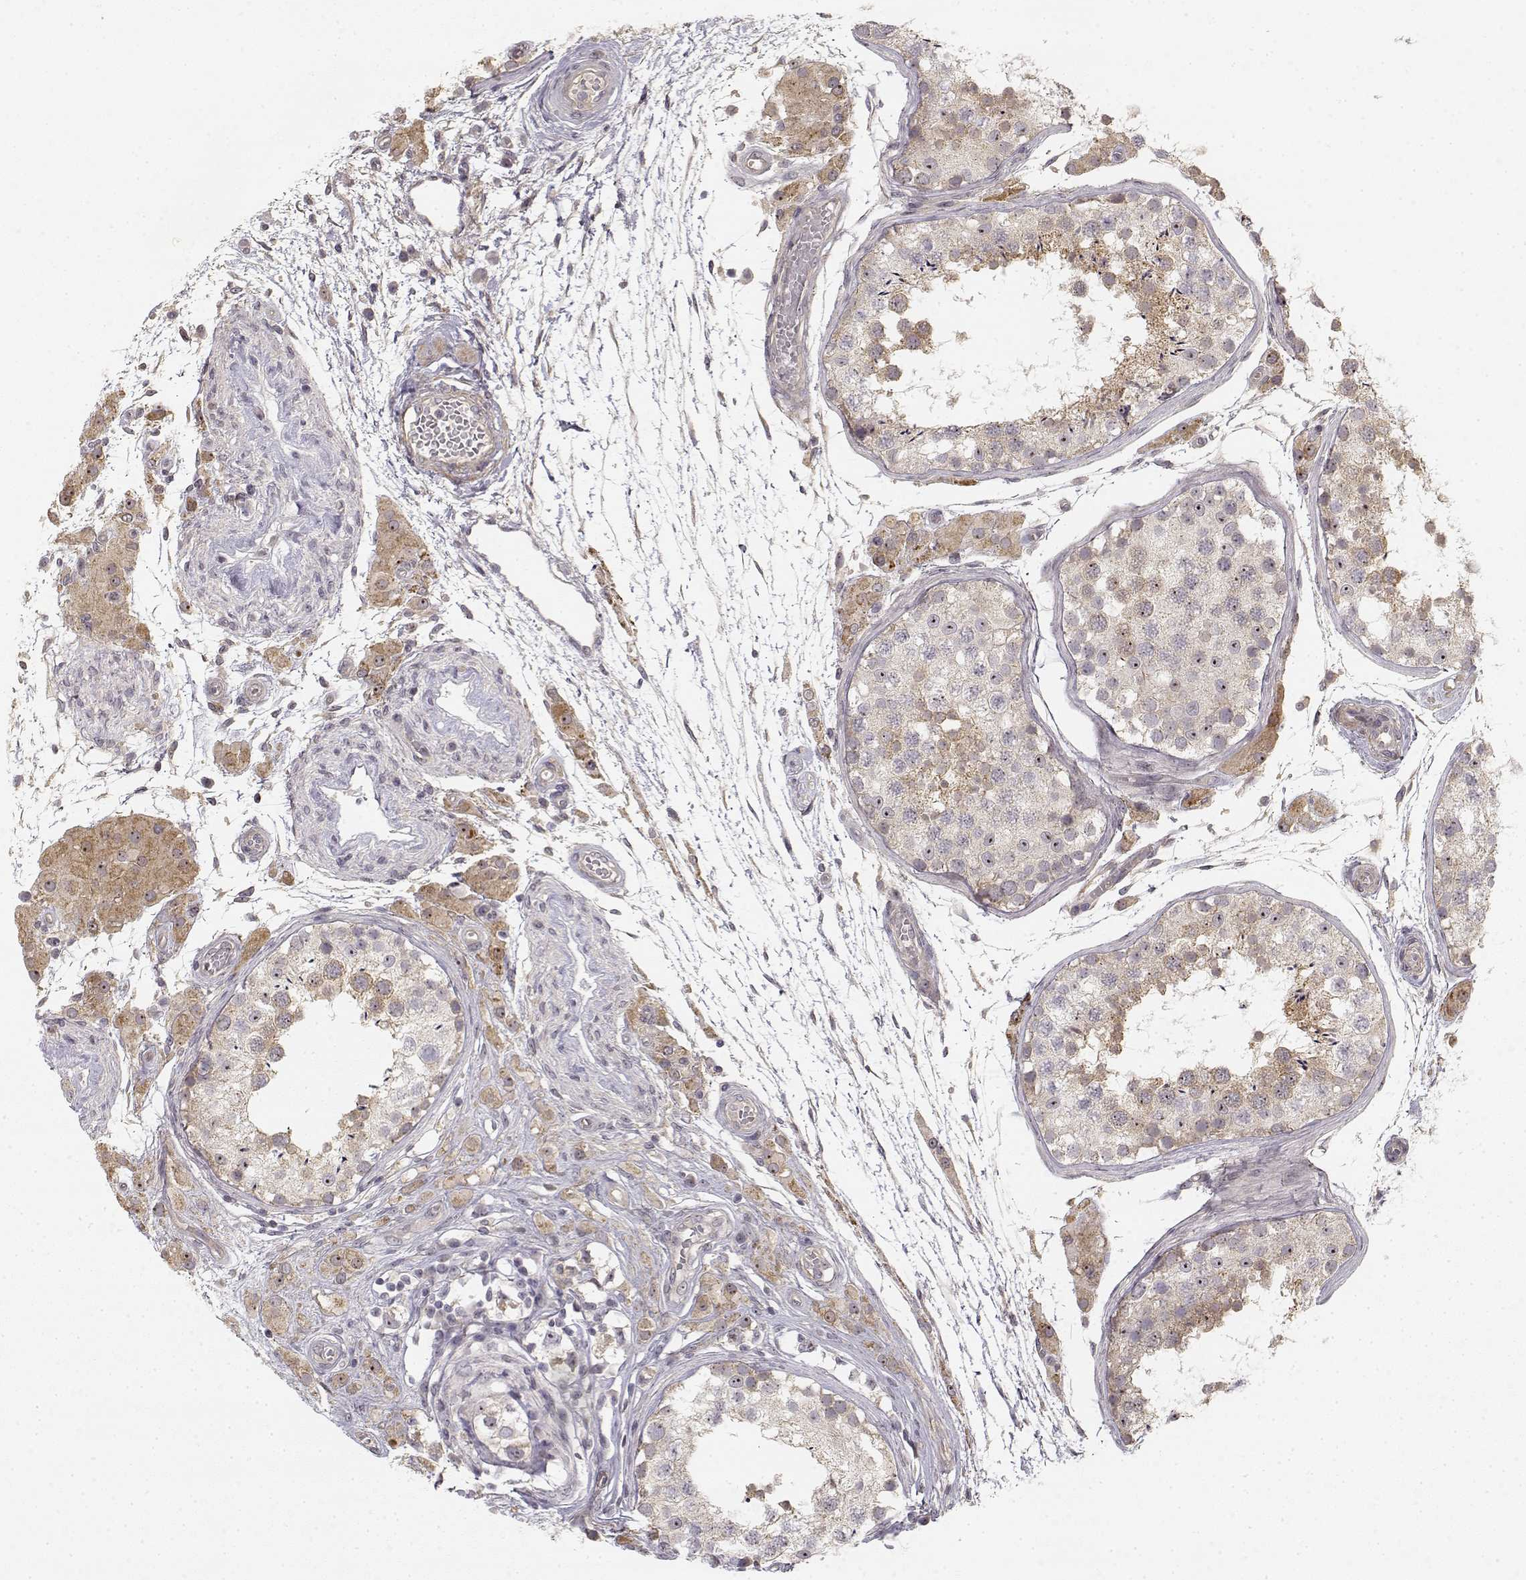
{"staining": {"intensity": "moderate", "quantity": "25%-75%", "location": "cytoplasmic/membranous,nuclear"}, "tissue": "testis", "cell_type": "Cells in seminiferous ducts", "image_type": "normal", "snomed": [{"axis": "morphology", "description": "Normal tissue, NOS"}, {"axis": "morphology", "description": "Seminoma, NOS"}, {"axis": "topography", "description": "Testis"}], "caption": "This is a histology image of IHC staining of unremarkable testis, which shows moderate positivity in the cytoplasmic/membranous,nuclear of cells in seminiferous ducts.", "gene": "MED12L", "patient": {"sex": "male", "age": 29}}